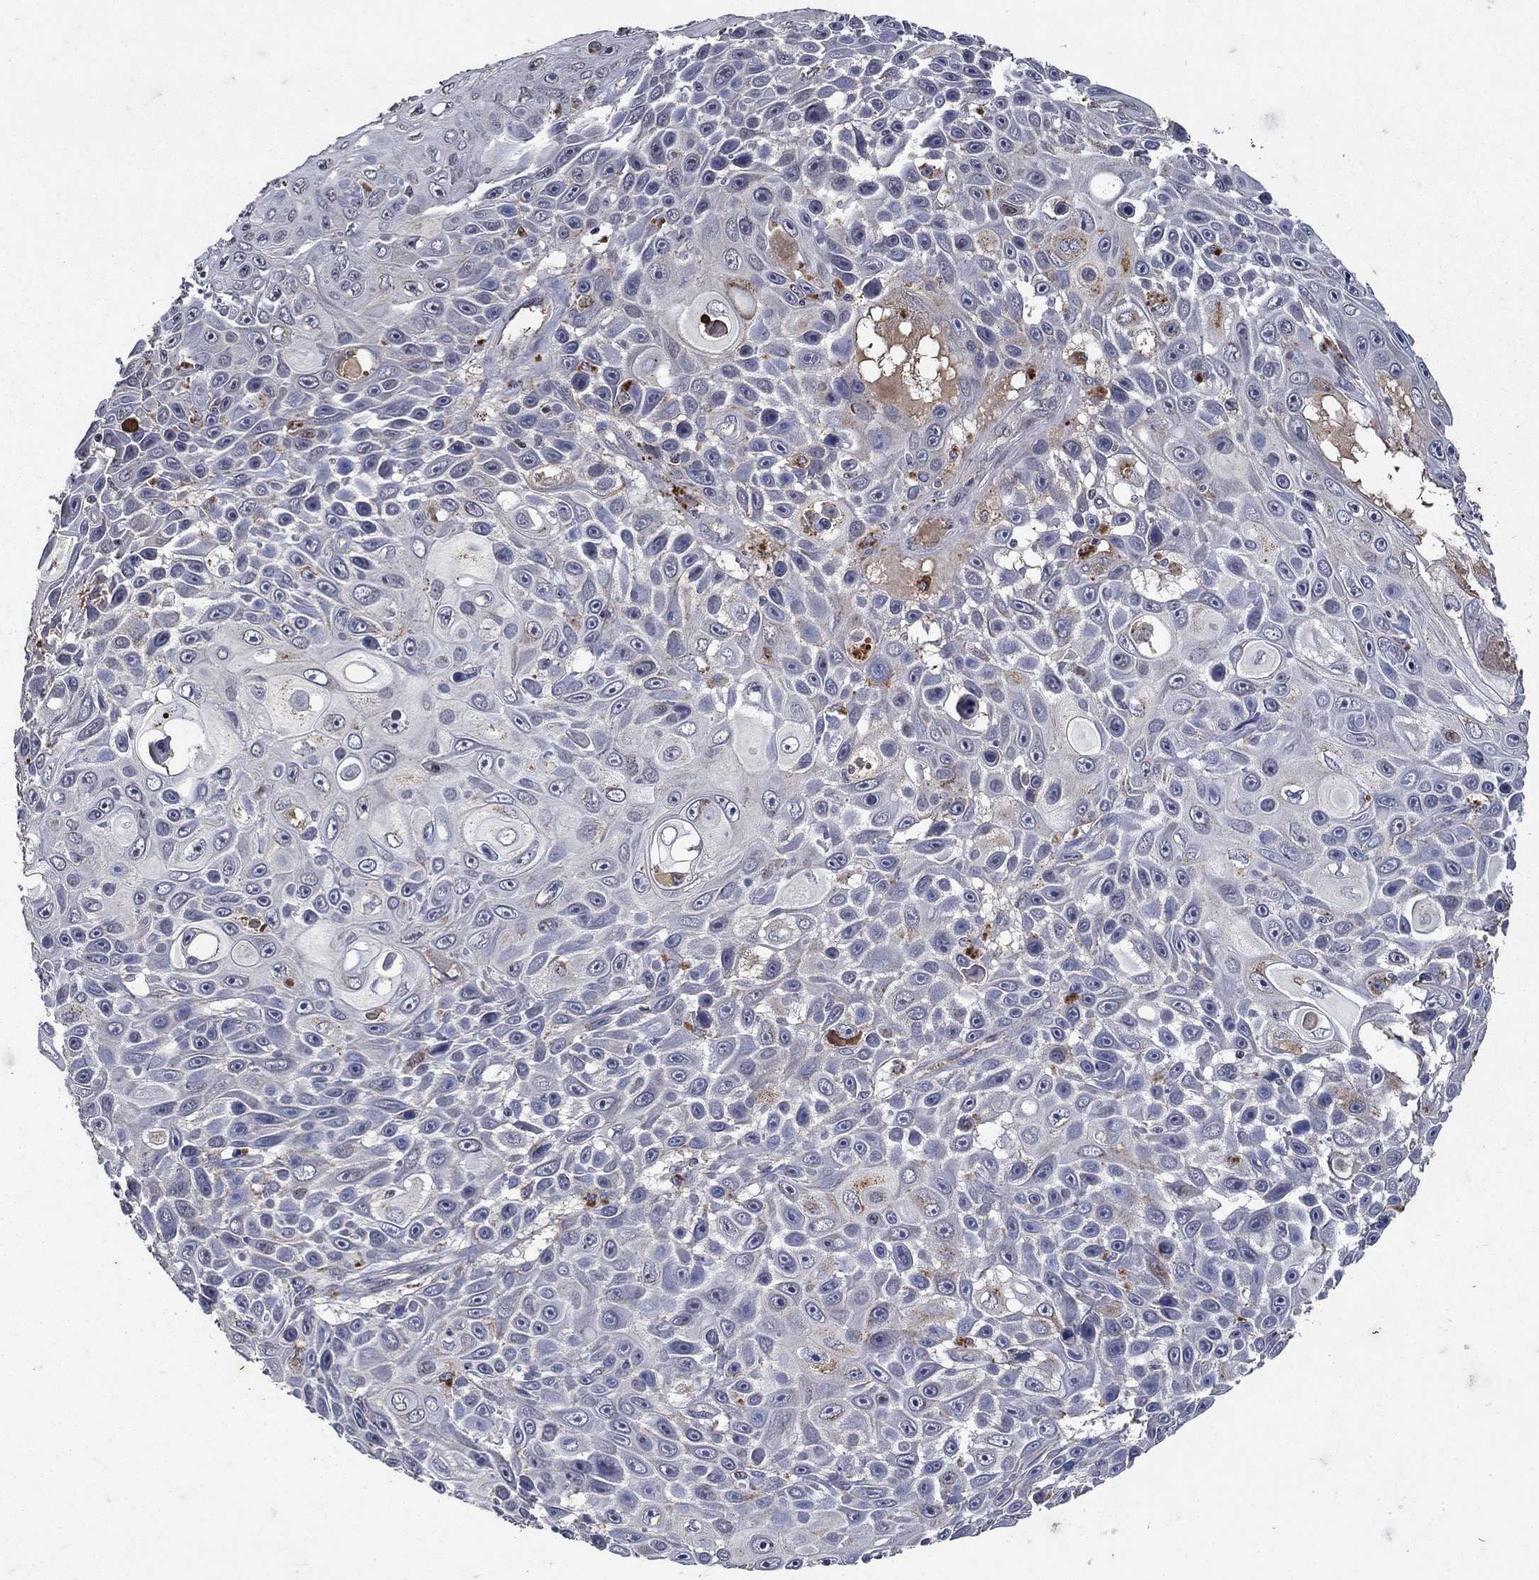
{"staining": {"intensity": "negative", "quantity": "none", "location": "none"}, "tissue": "skin cancer", "cell_type": "Tumor cells", "image_type": "cancer", "snomed": [{"axis": "morphology", "description": "Squamous cell carcinoma, NOS"}, {"axis": "topography", "description": "Skin"}], "caption": "Skin cancer (squamous cell carcinoma) stained for a protein using IHC demonstrates no staining tumor cells.", "gene": "NPC2", "patient": {"sex": "male", "age": 82}}